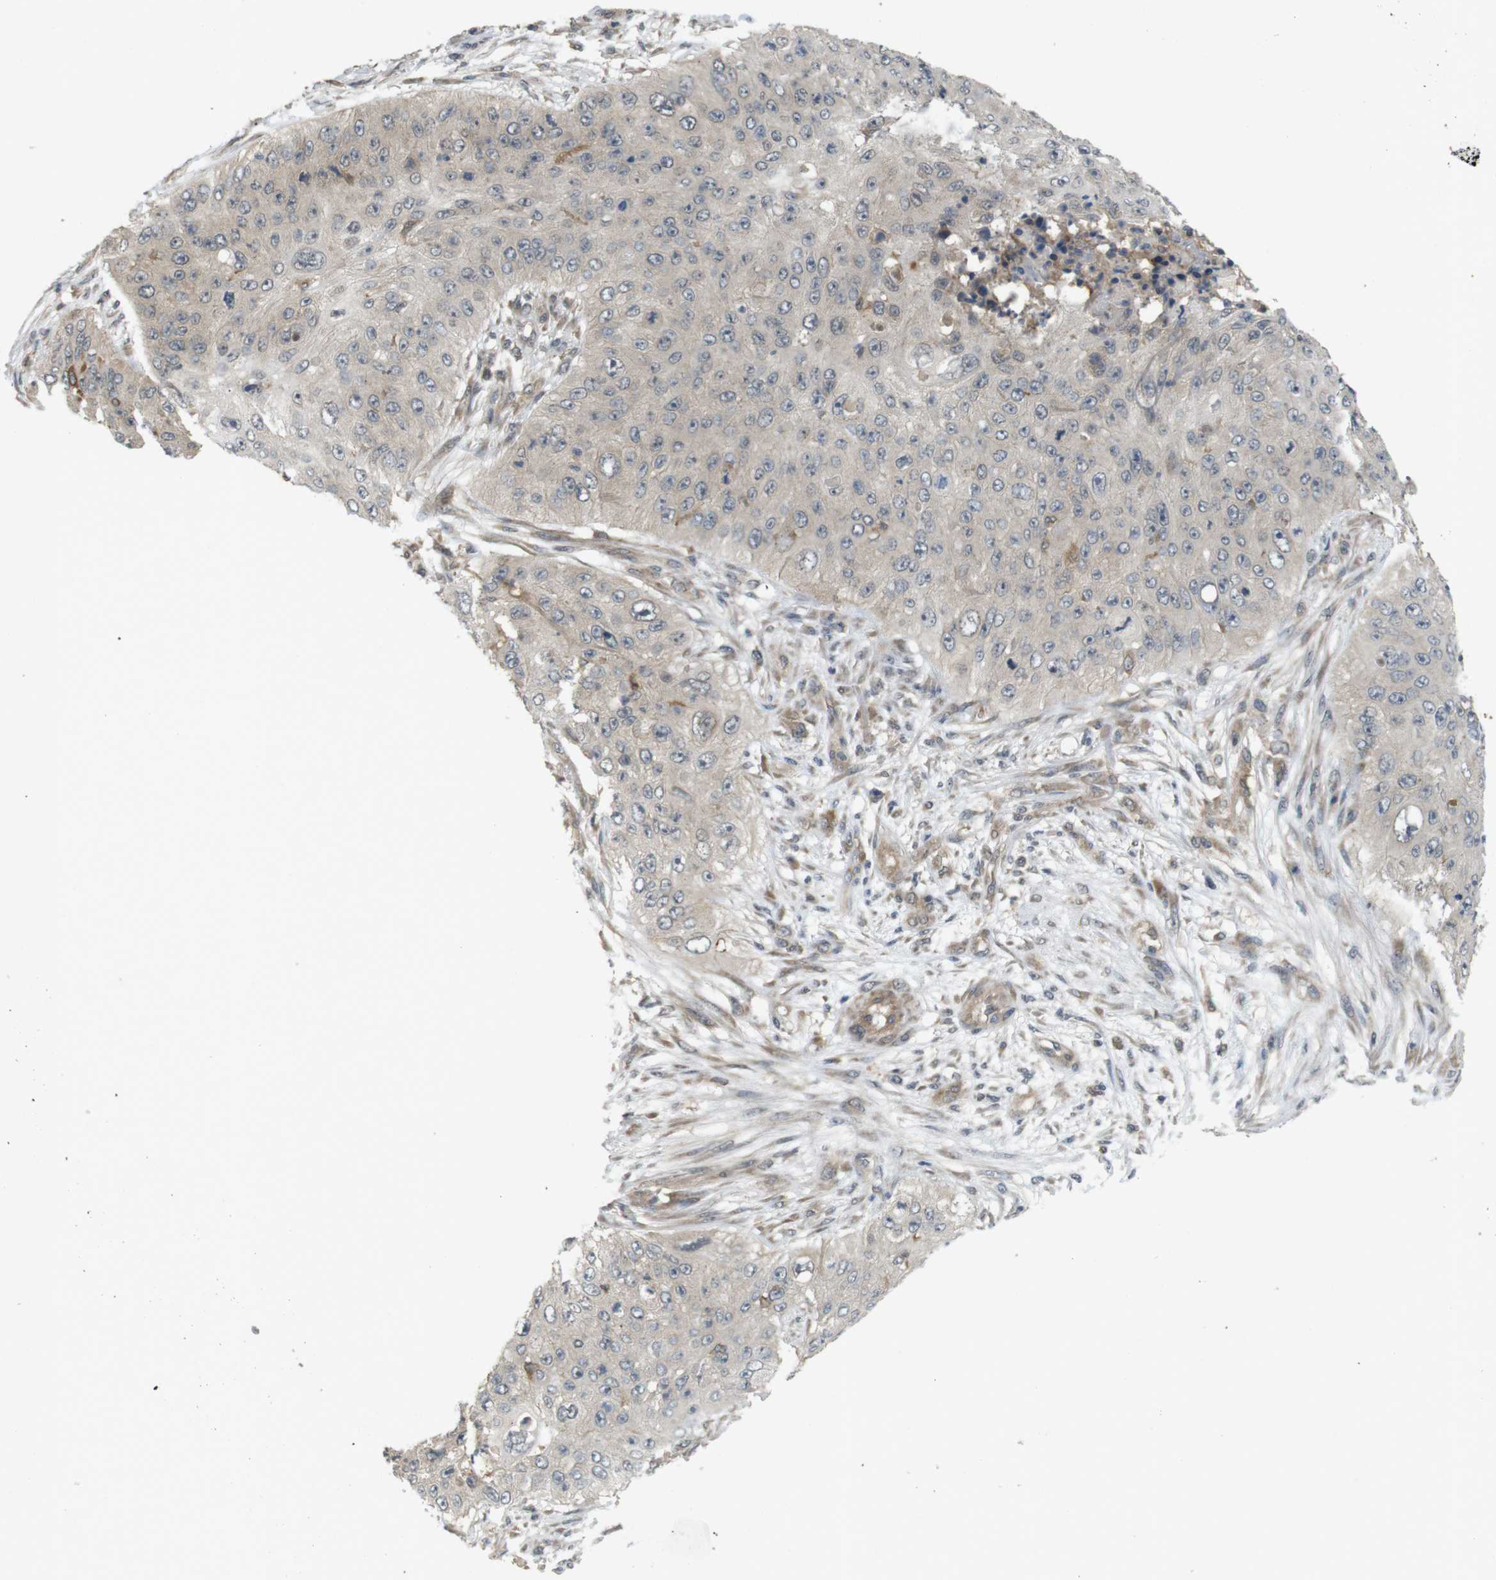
{"staining": {"intensity": "weak", "quantity": ">75%", "location": "cytoplasmic/membranous"}, "tissue": "skin cancer", "cell_type": "Tumor cells", "image_type": "cancer", "snomed": [{"axis": "morphology", "description": "Squamous cell carcinoma, NOS"}, {"axis": "topography", "description": "Skin"}], "caption": "Human skin squamous cell carcinoma stained with a protein marker exhibits weak staining in tumor cells.", "gene": "RNF130", "patient": {"sex": "female", "age": 80}}